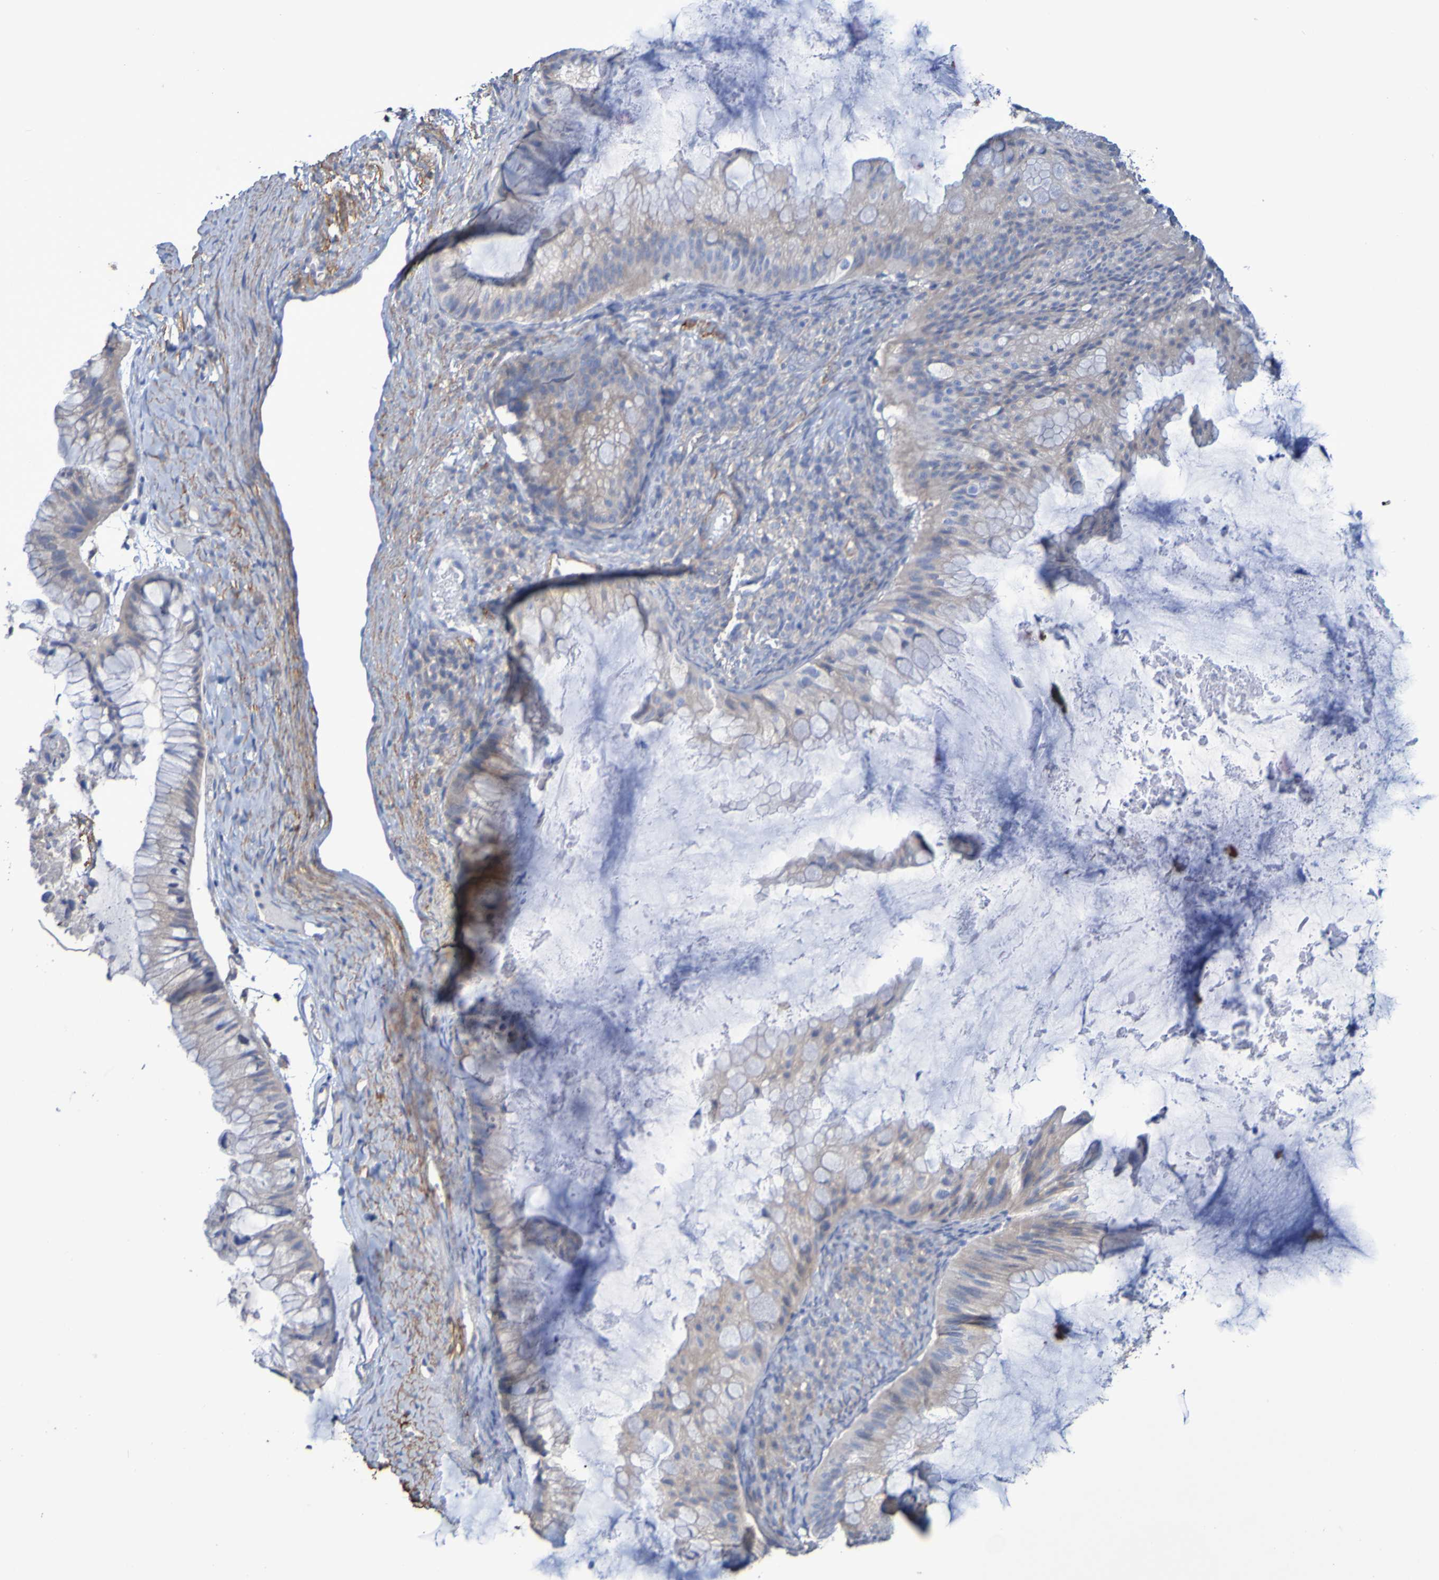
{"staining": {"intensity": "moderate", "quantity": ">75%", "location": "cytoplasmic/membranous"}, "tissue": "ovarian cancer", "cell_type": "Tumor cells", "image_type": "cancer", "snomed": [{"axis": "morphology", "description": "Cystadenocarcinoma, mucinous, NOS"}, {"axis": "topography", "description": "Ovary"}], "caption": "Immunohistochemistry (IHC) (DAB (3,3'-diaminobenzidine)) staining of ovarian cancer (mucinous cystadenocarcinoma) reveals moderate cytoplasmic/membranous protein staining in approximately >75% of tumor cells.", "gene": "SRPRB", "patient": {"sex": "female", "age": 61}}